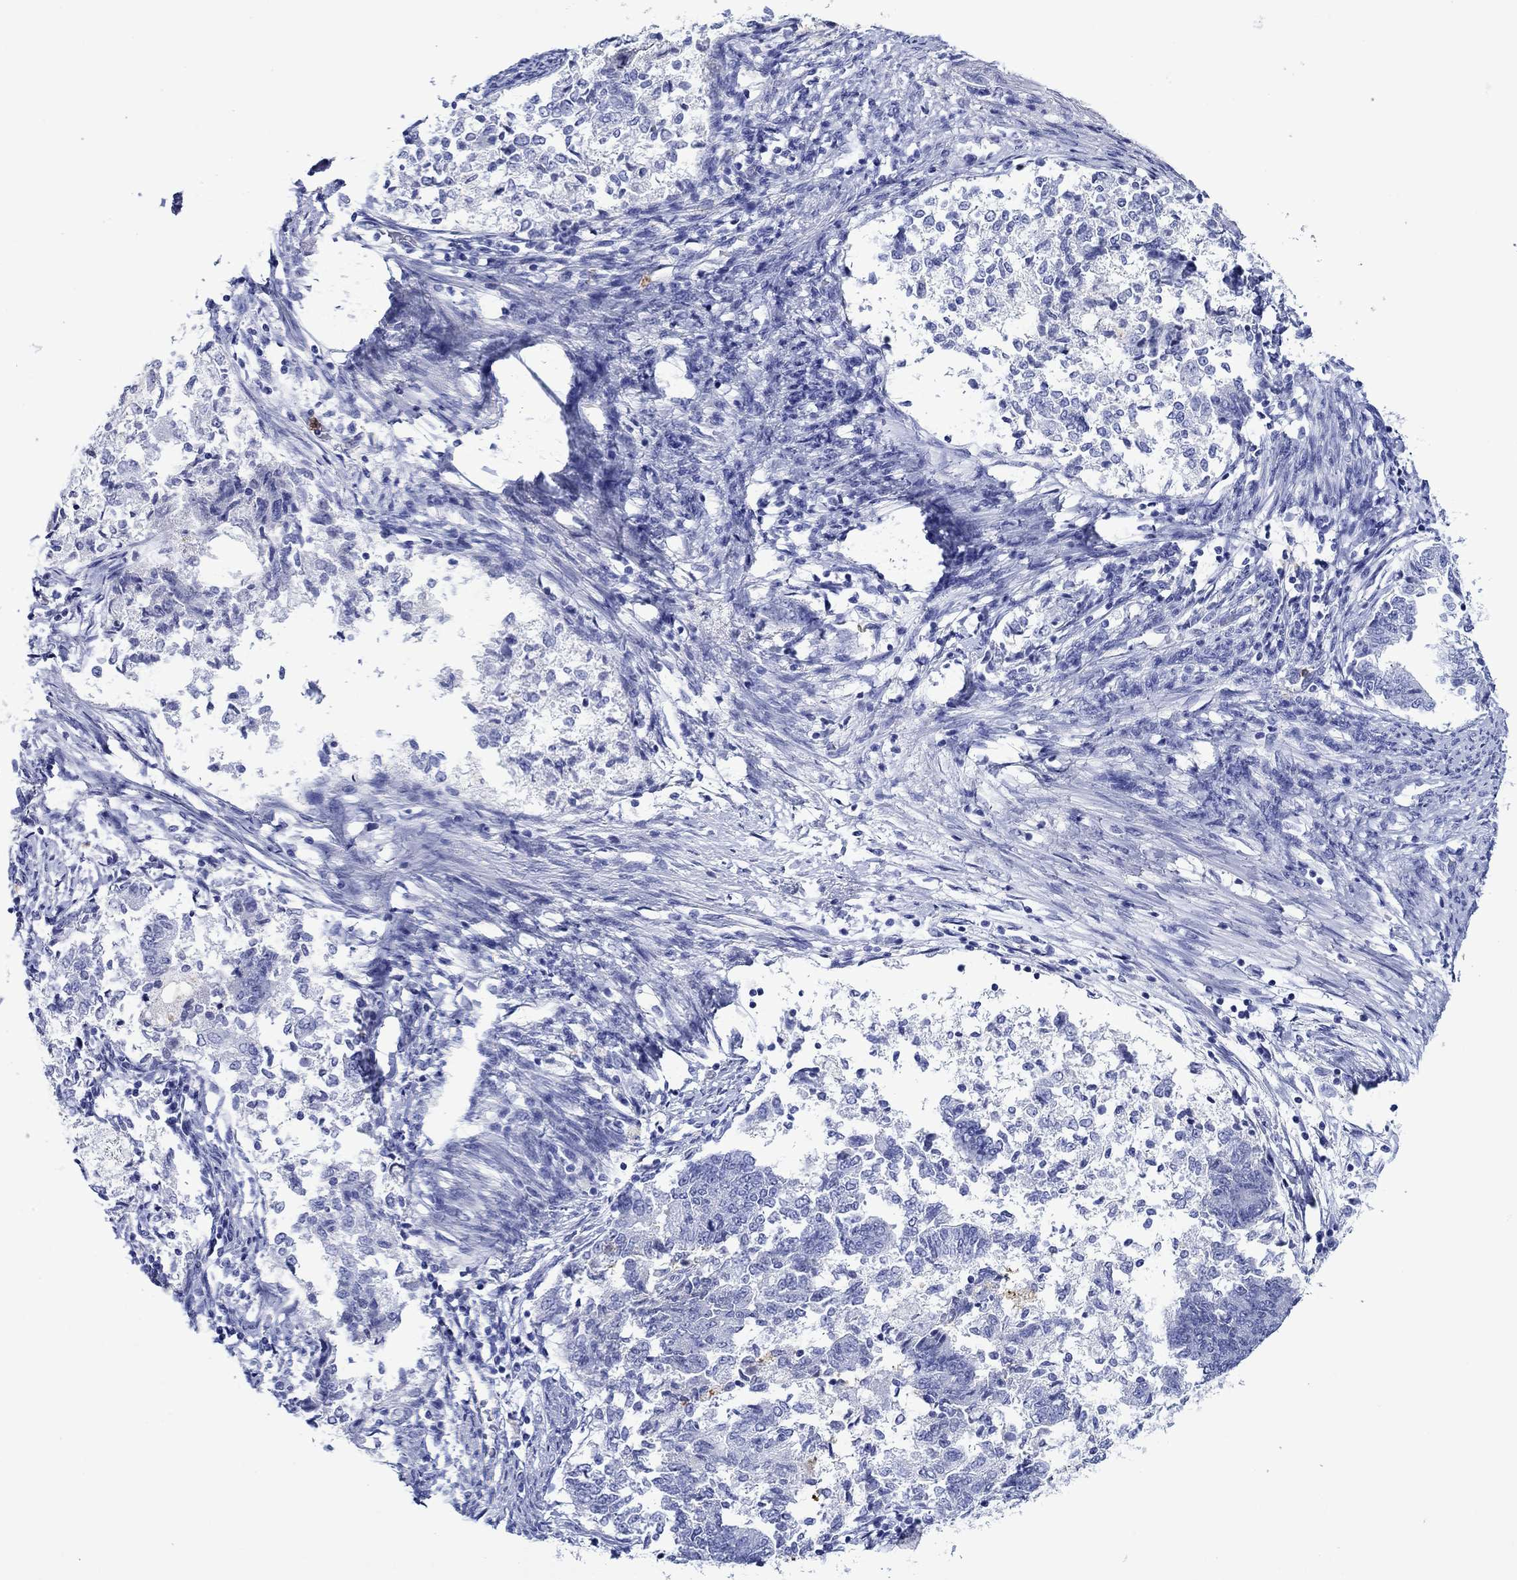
{"staining": {"intensity": "negative", "quantity": "none", "location": "none"}, "tissue": "endometrial cancer", "cell_type": "Tumor cells", "image_type": "cancer", "snomed": [{"axis": "morphology", "description": "Adenocarcinoma, NOS"}, {"axis": "topography", "description": "Endometrium"}], "caption": "Tumor cells show no significant expression in endometrial adenocarcinoma.", "gene": "EPX", "patient": {"sex": "female", "age": 65}}